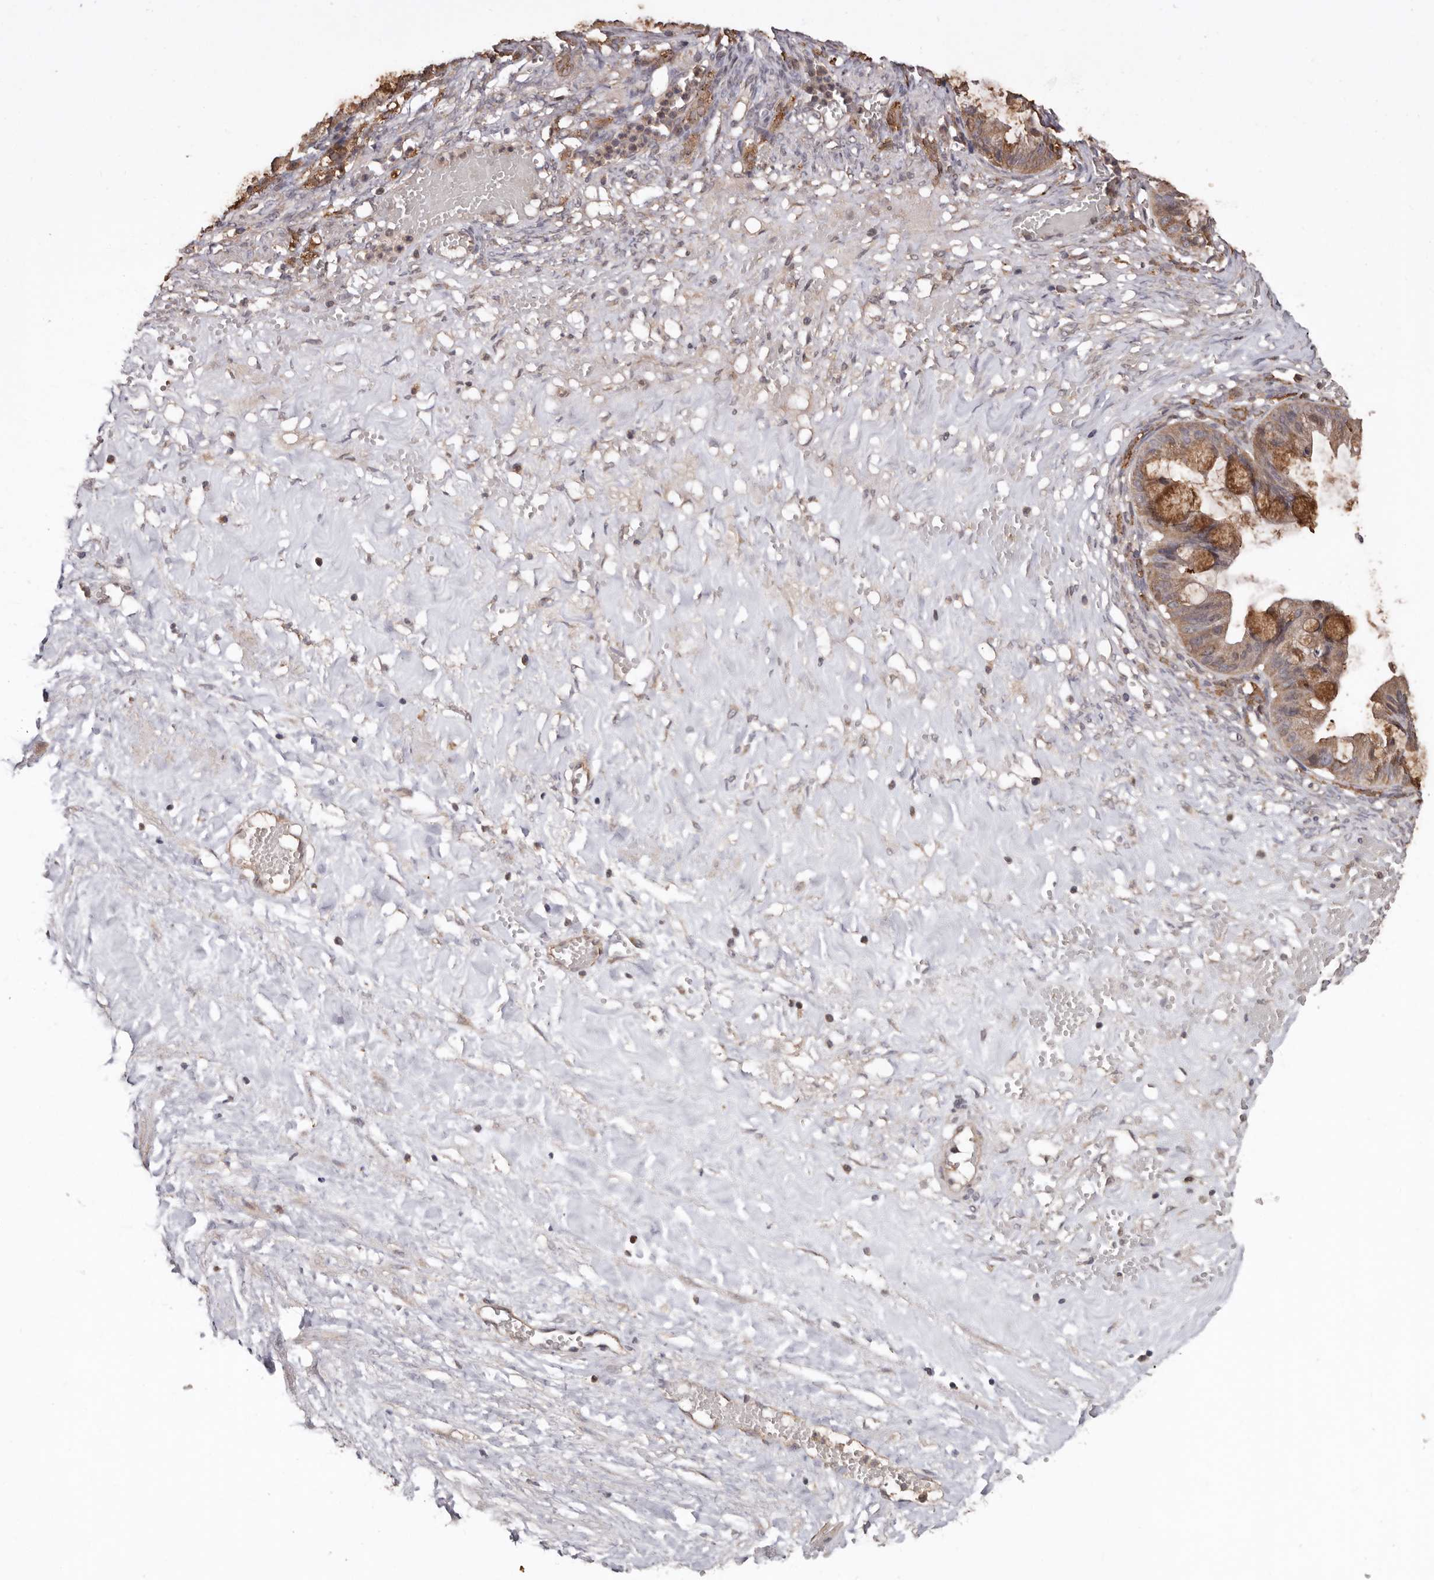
{"staining": {"intensity": "strong", "quantity": ">75%", "location": "cytoplasmic/membranous"}, "tissue": "ovarian cancer", "cell_type": "Tumor cells", "image_type": "cancer", "snomed": [{"axis": "morphology", "description": "Cystadenocarcinoma, mucinous, NOS"}, {"axis": "topography", "description": "Ovary"}], "caption": "This image demonstrates IHC staining of human mucinous cystadenocarcinoma (ovarian), with high strong cytoplasmic/membranous expression in about >75% of tumor cells.", "gene": "RSPO2", "patient": {"sex": "female", "age": 73}}